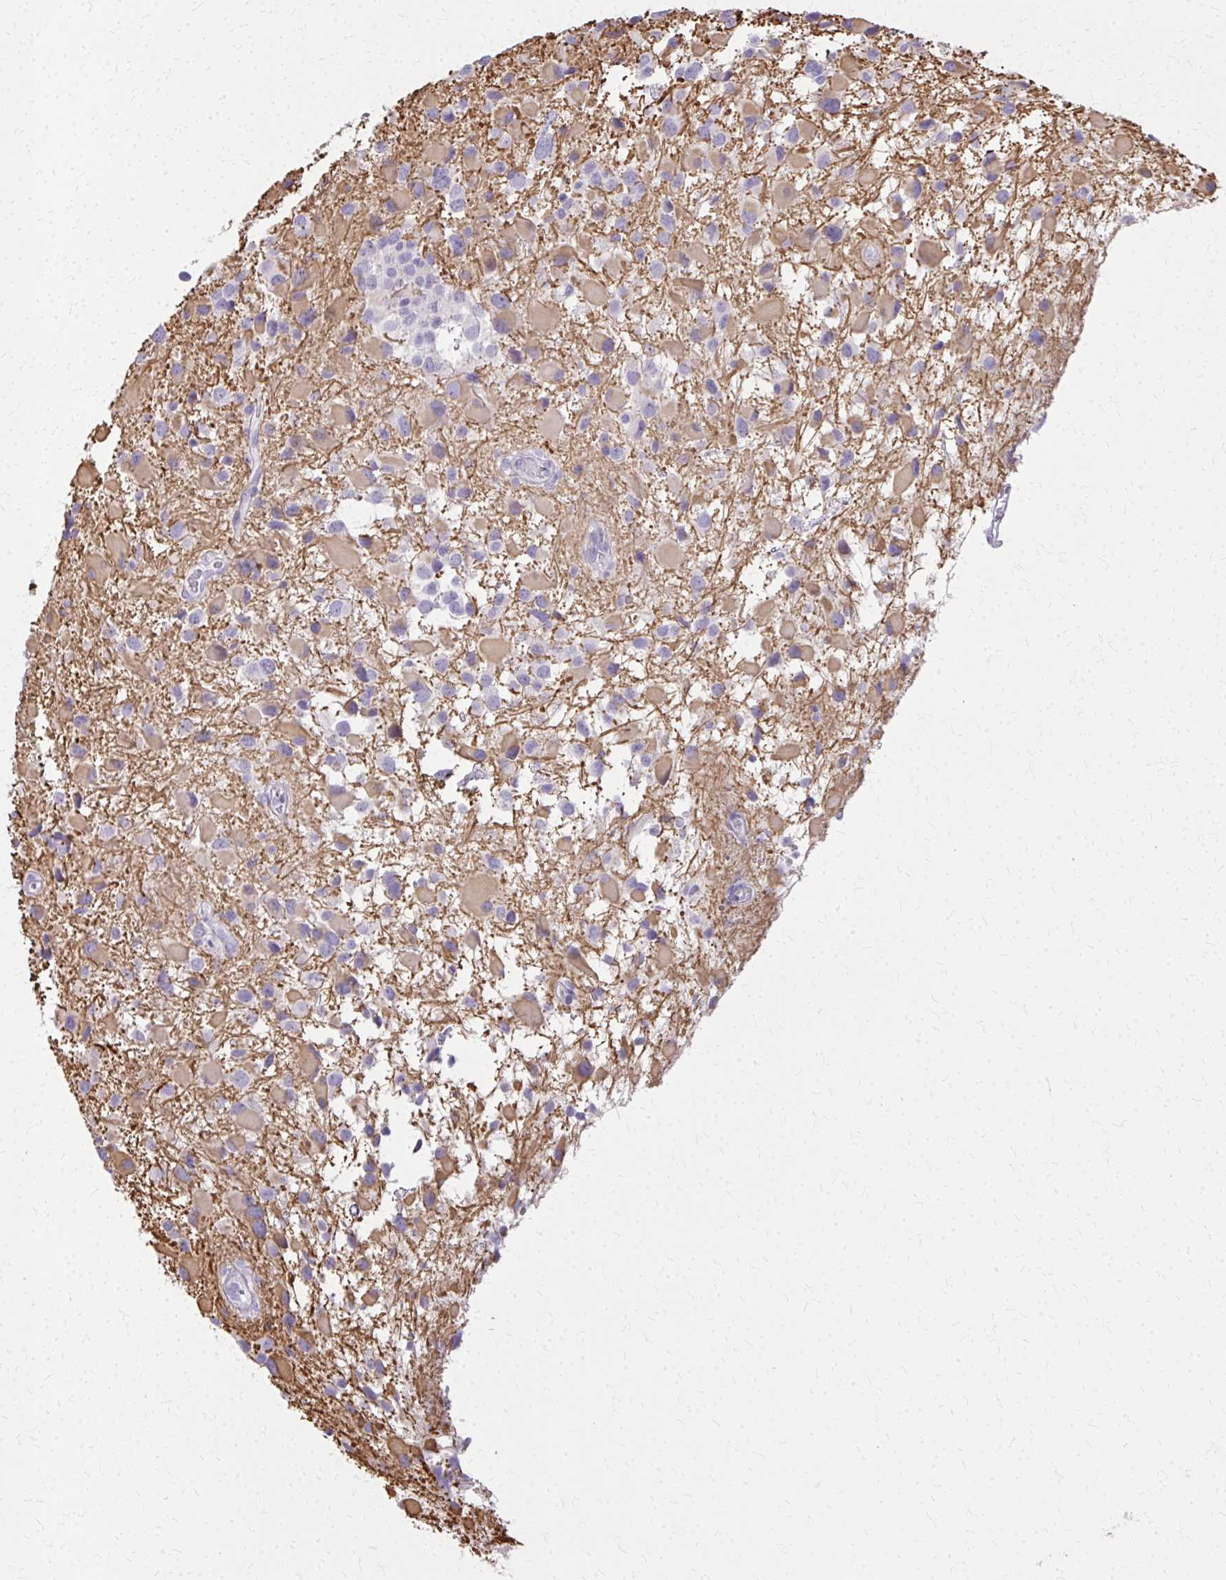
{"staining": {"intensity": "weak", "quantity": "<25%", "location": "cytoplasmic/membranous"}, "tissue": "glioma", "cell_type": "Tumor cells", "image_type": "cancer", "snomed": [{"axis": "morphology", "description": "Glioma, malignant, High grade"}, {"axis": "topography", "description": "Brain"}], "caption": "The histopathology image displays no significant positivity in tumor cells of high-grade glioma (malignant).", "gene": "TENM4", "patient": {"sex": "female", "age": 40}}